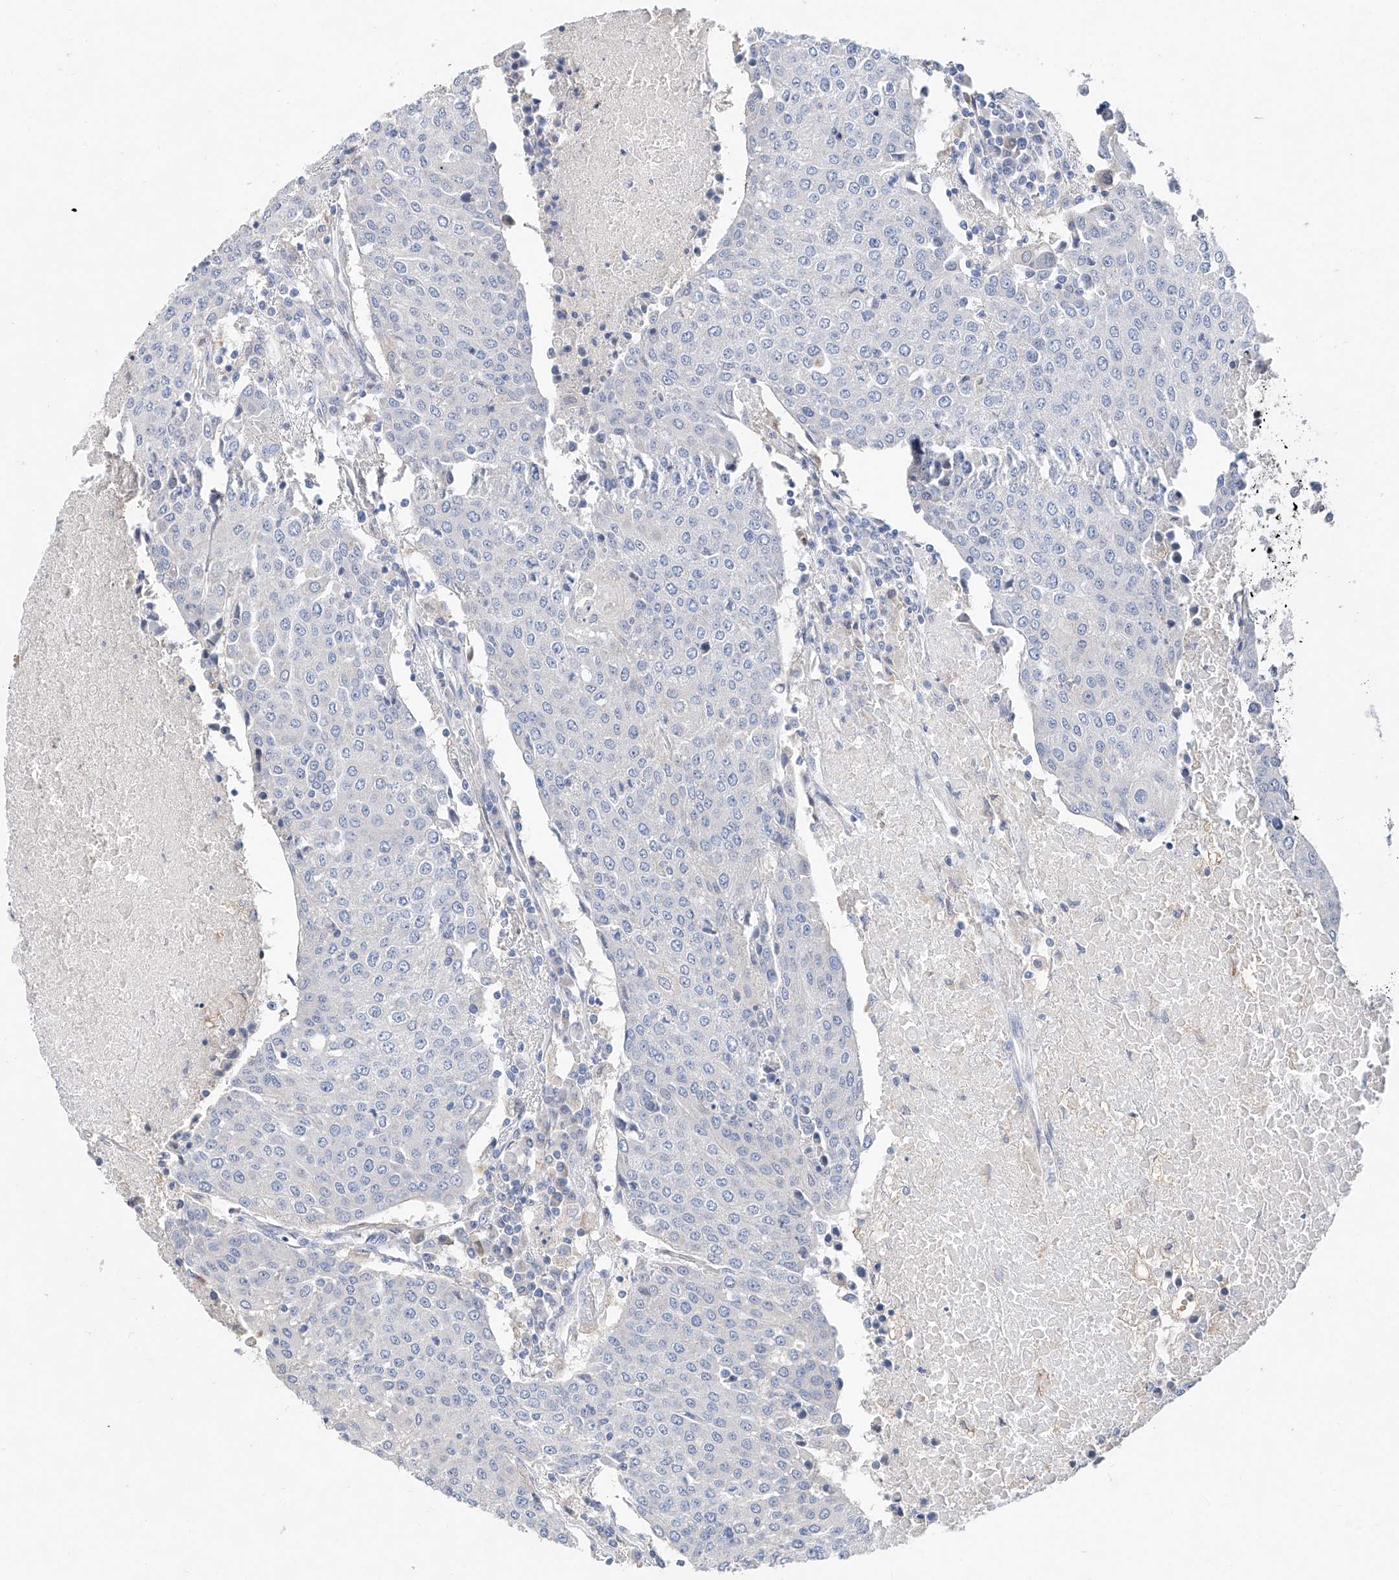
{"staining": {"intensity": "negative", "quantity": "none", "location": "none"}, "tissue": "urothelial cancer", "cell_type": "Tumor cells", "image_type": "cancer", "snomed": [{"axis": "morphology", "description": "Urothelial carcinoma, High grade"}, {"axis": "topography", "description": "Urinary bladder"}], "caption": "Human urothelial cancer stained for a protein using IHC reveals no staining in tumor cells.", "gene": "FUCA2", "patient": {"sex": "female", "age": 85}}